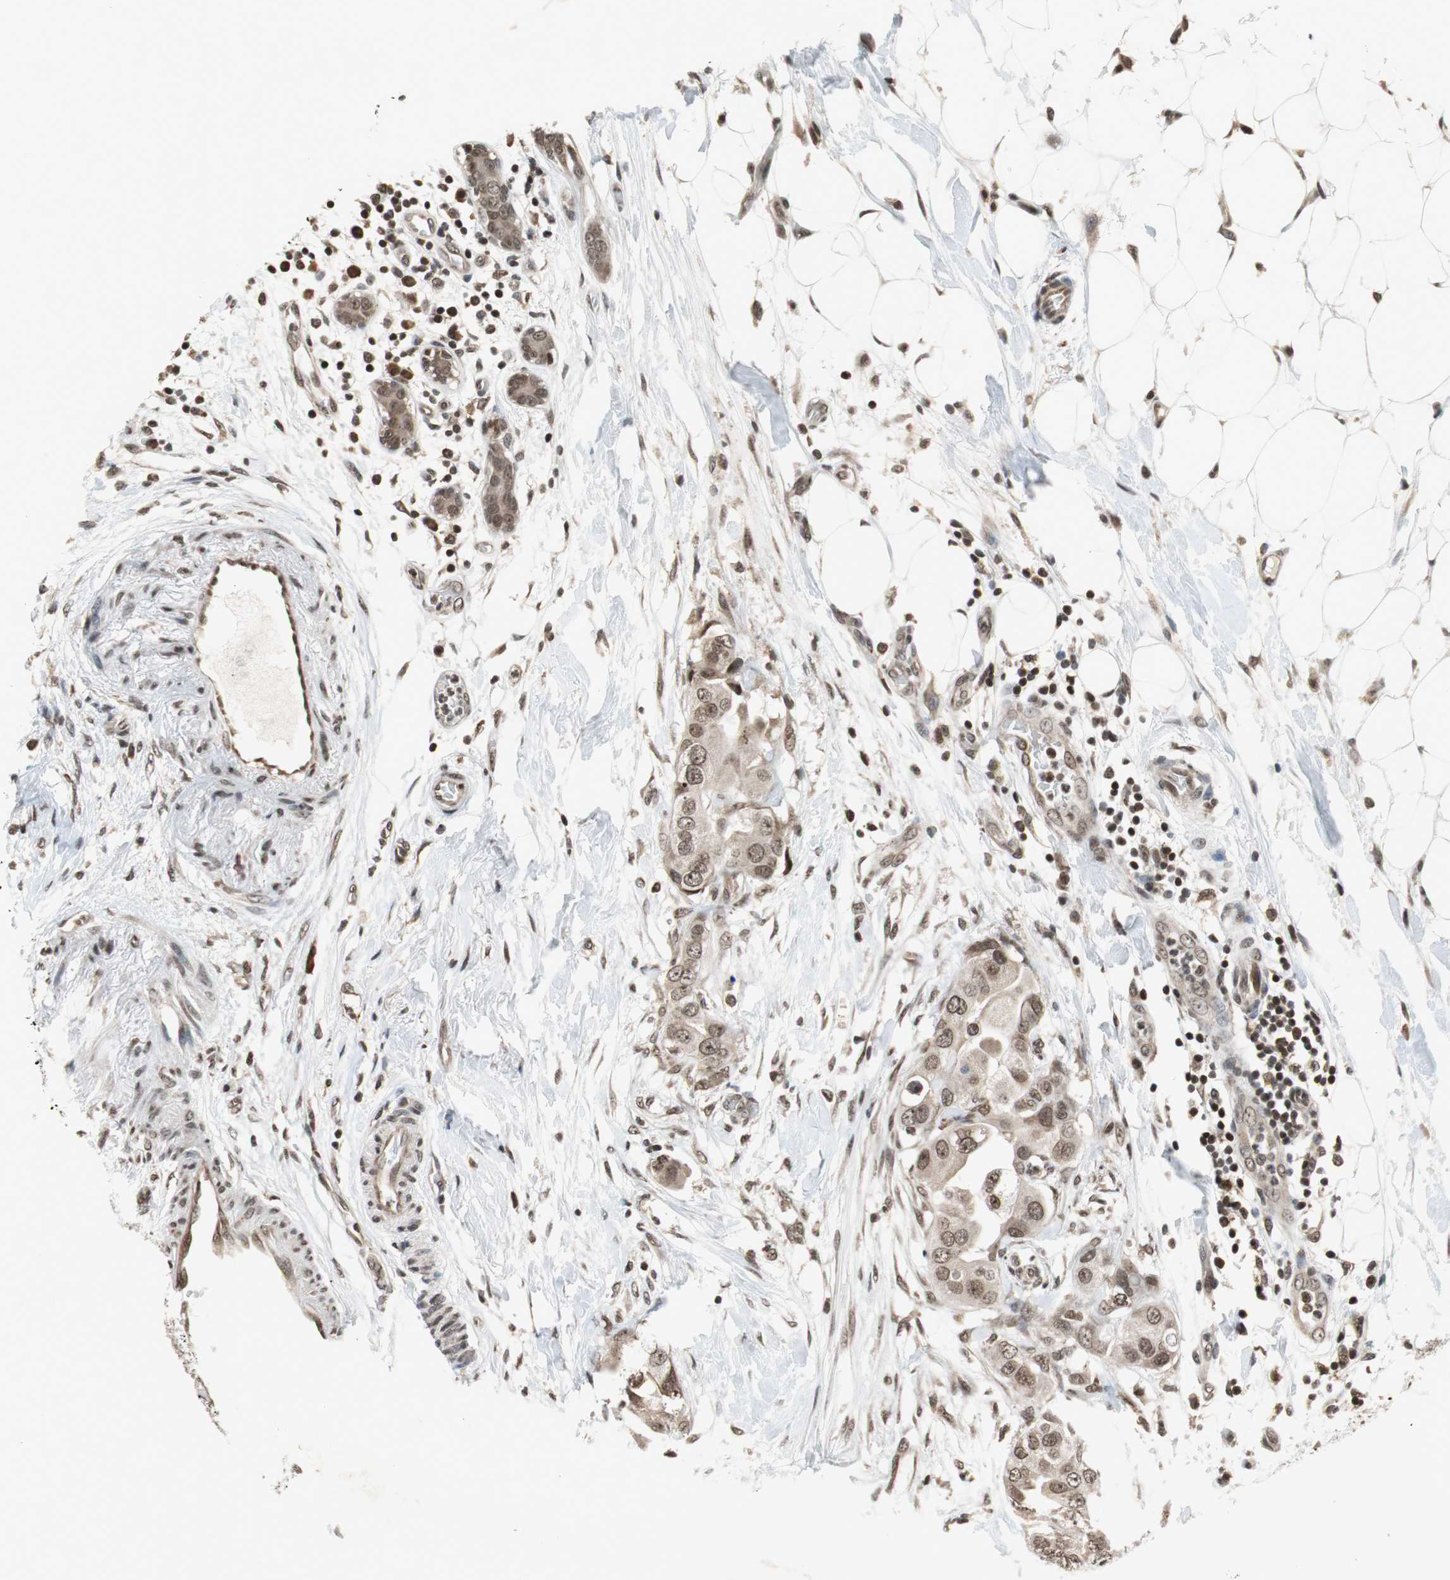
{"staining": {"intensity": "moderate", "quantity": ">75%", "location": "cytoplasmic/membranous,nuclear"}, "tissue": "breast cancer", "cell_type": "Tumor cells", "image_type": "cancer", "snomed": [{"axis": "morphology", "description": "Duct carcinoma"}, {"axis": "topography", "description": "Breast"}], "caption": "Brown immunohistochemical staining in human breast cancer (invasive ductal carcinoma) exhibits moderate cytoplasmic/membranous and nuclear positivity in about >75% of tumor cells.", "gene": "REST", "patient": {"sex": "female", "age": 40}}